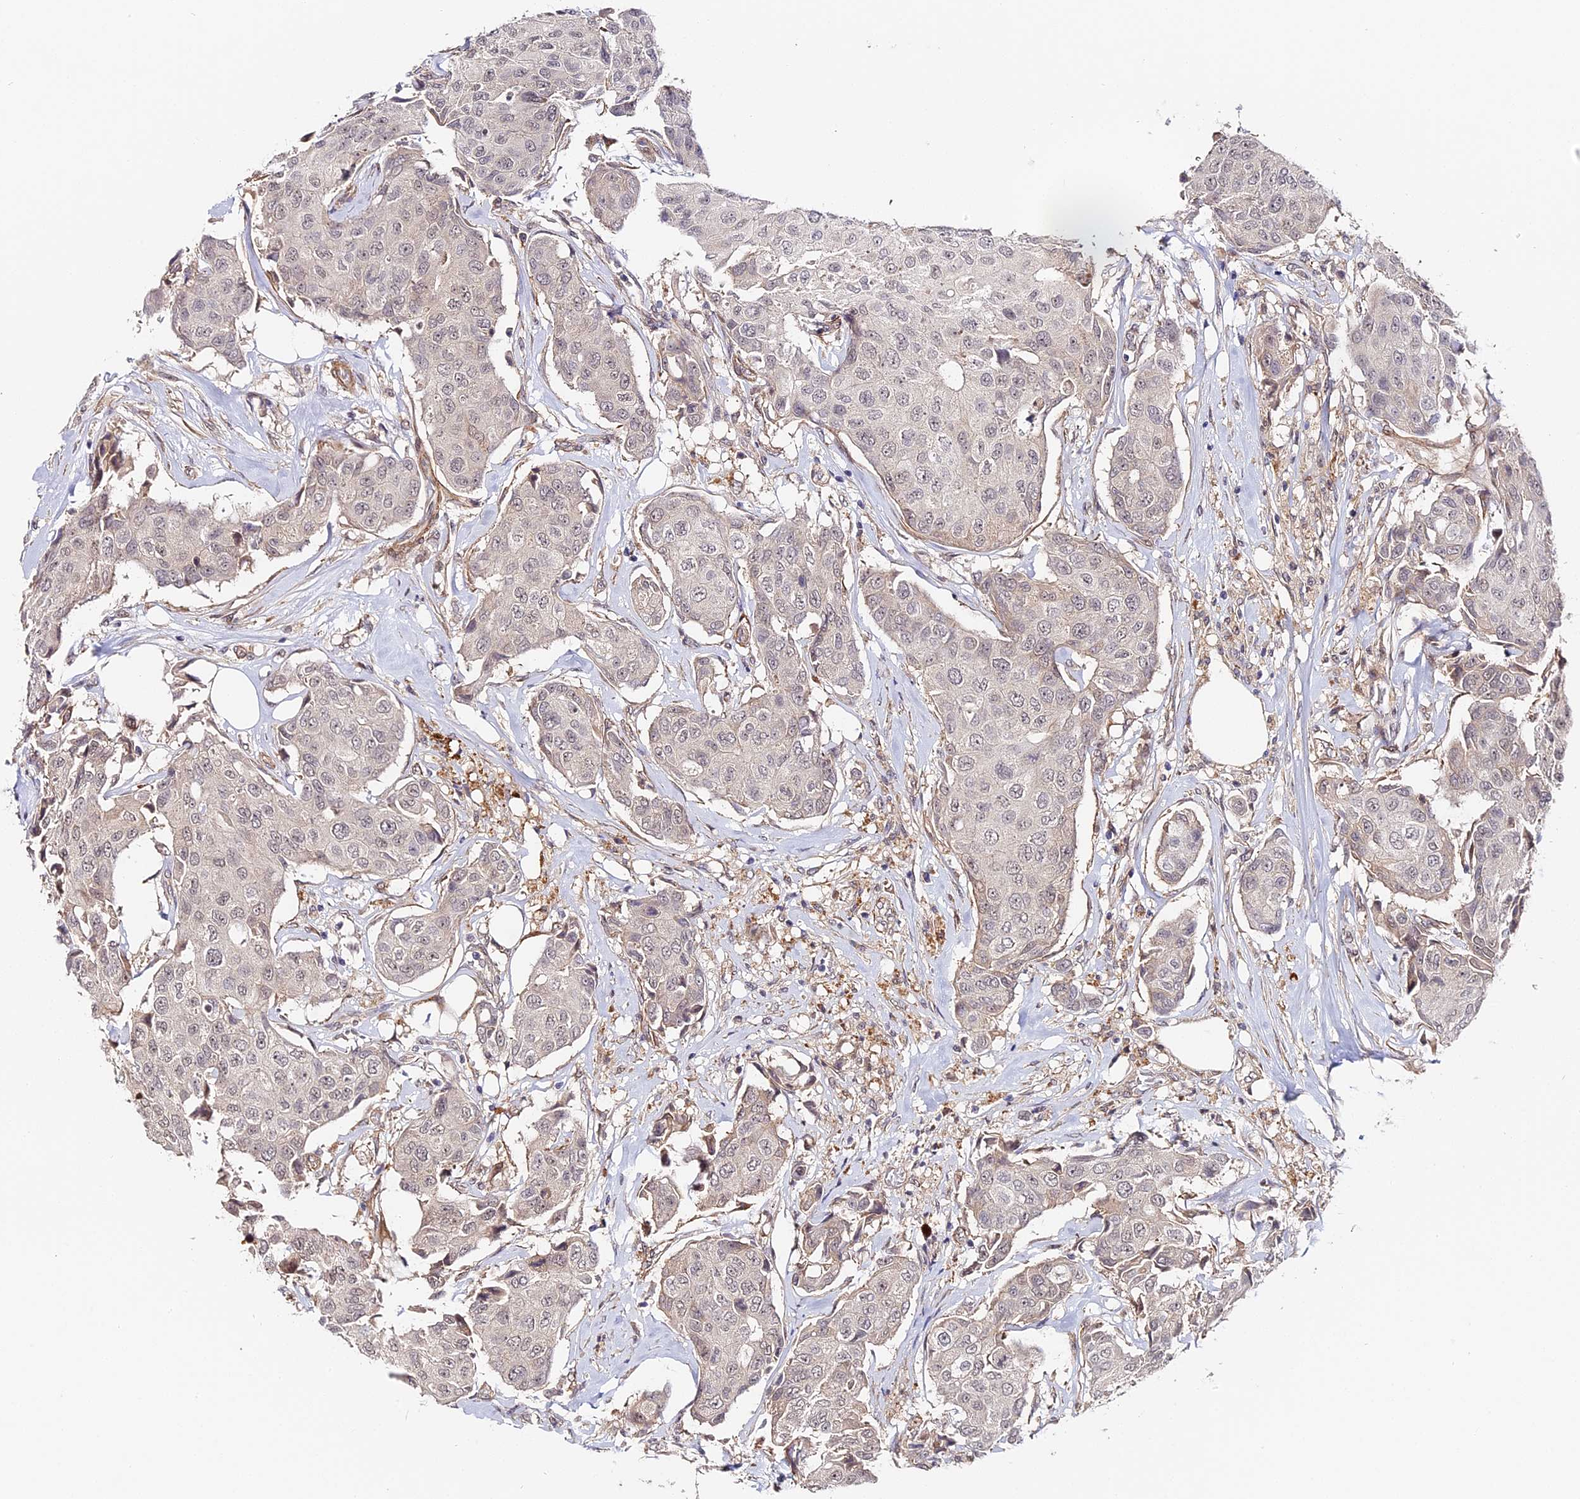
{"staining": {"intensity": "negative", "quantity": "none", "location": "none"}, "tissue": "breast cancer", "cell_type": "Tumor cells", "image_type": "cancer", "snomed": [{"axis": "morphology", "description": "Duct carcinoma"}, {"axis": "topography", "description": "Breast"}], "caption": "This is an immunohistochemistry micrograph of infiltrating ductal carcinoma (breast). There is no expression in tumor cells.", "gene": "IMPACT", "patient": {"sex": "female", "age": 80}}